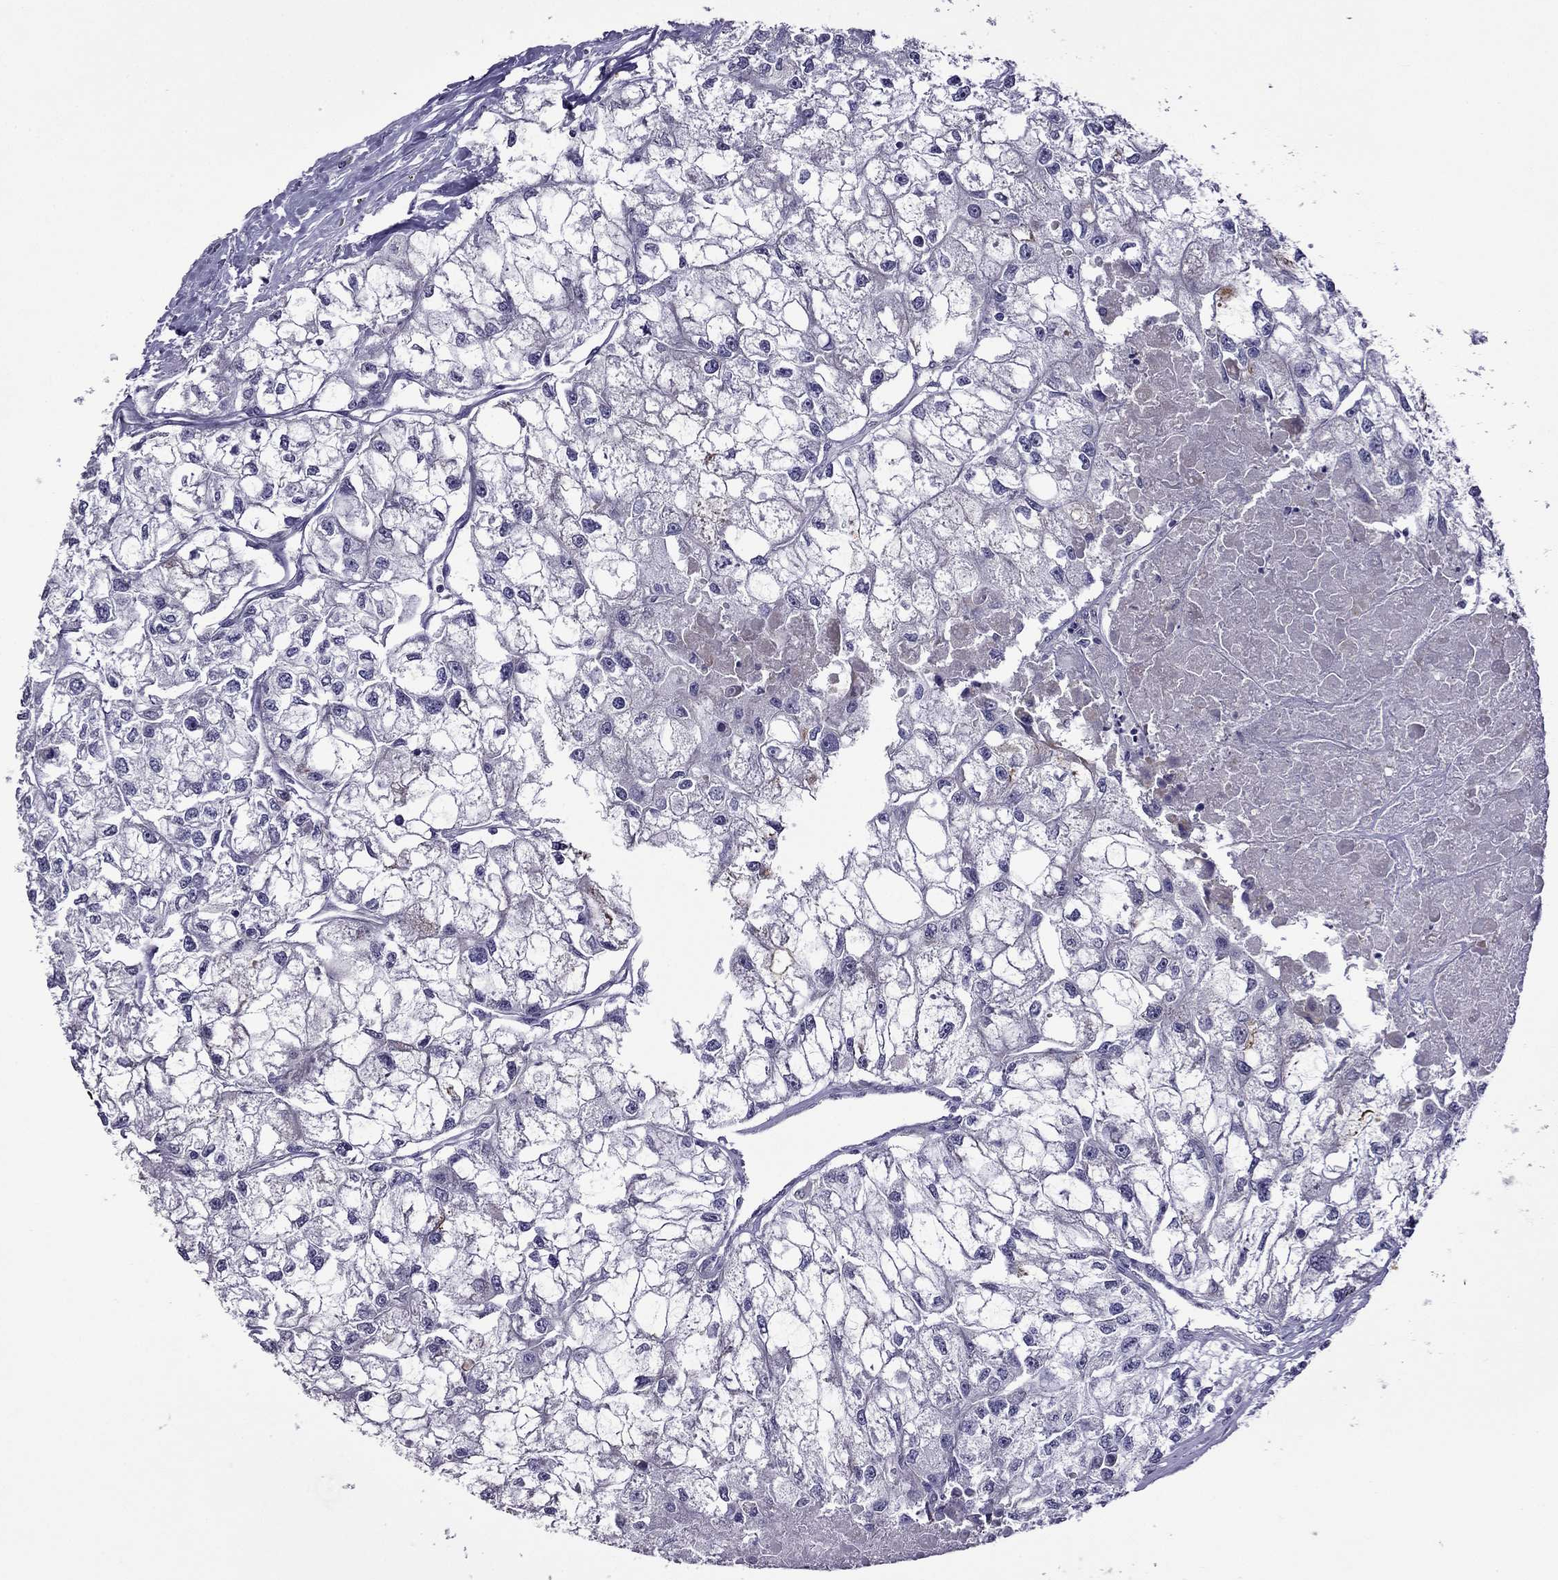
{"staining": {"intensity": "negative", "quantity": "none", "location": "none"}, "tissue": "renal cancer", "cell_type": "Tumor cells", "image_type": "cancer", "snomed": [{"axis": "morphology", "description": "Adenocarcinoma, NOS"}, {"axis": "topography", "description": "Kidney"}], "caption": "This is an immunohistochemistry (IHC) micrograph of renal cancer. There is no staining in tumor cells.", "gene": "SPTBN4", "patient": {"sex": "male", "age": 56}}